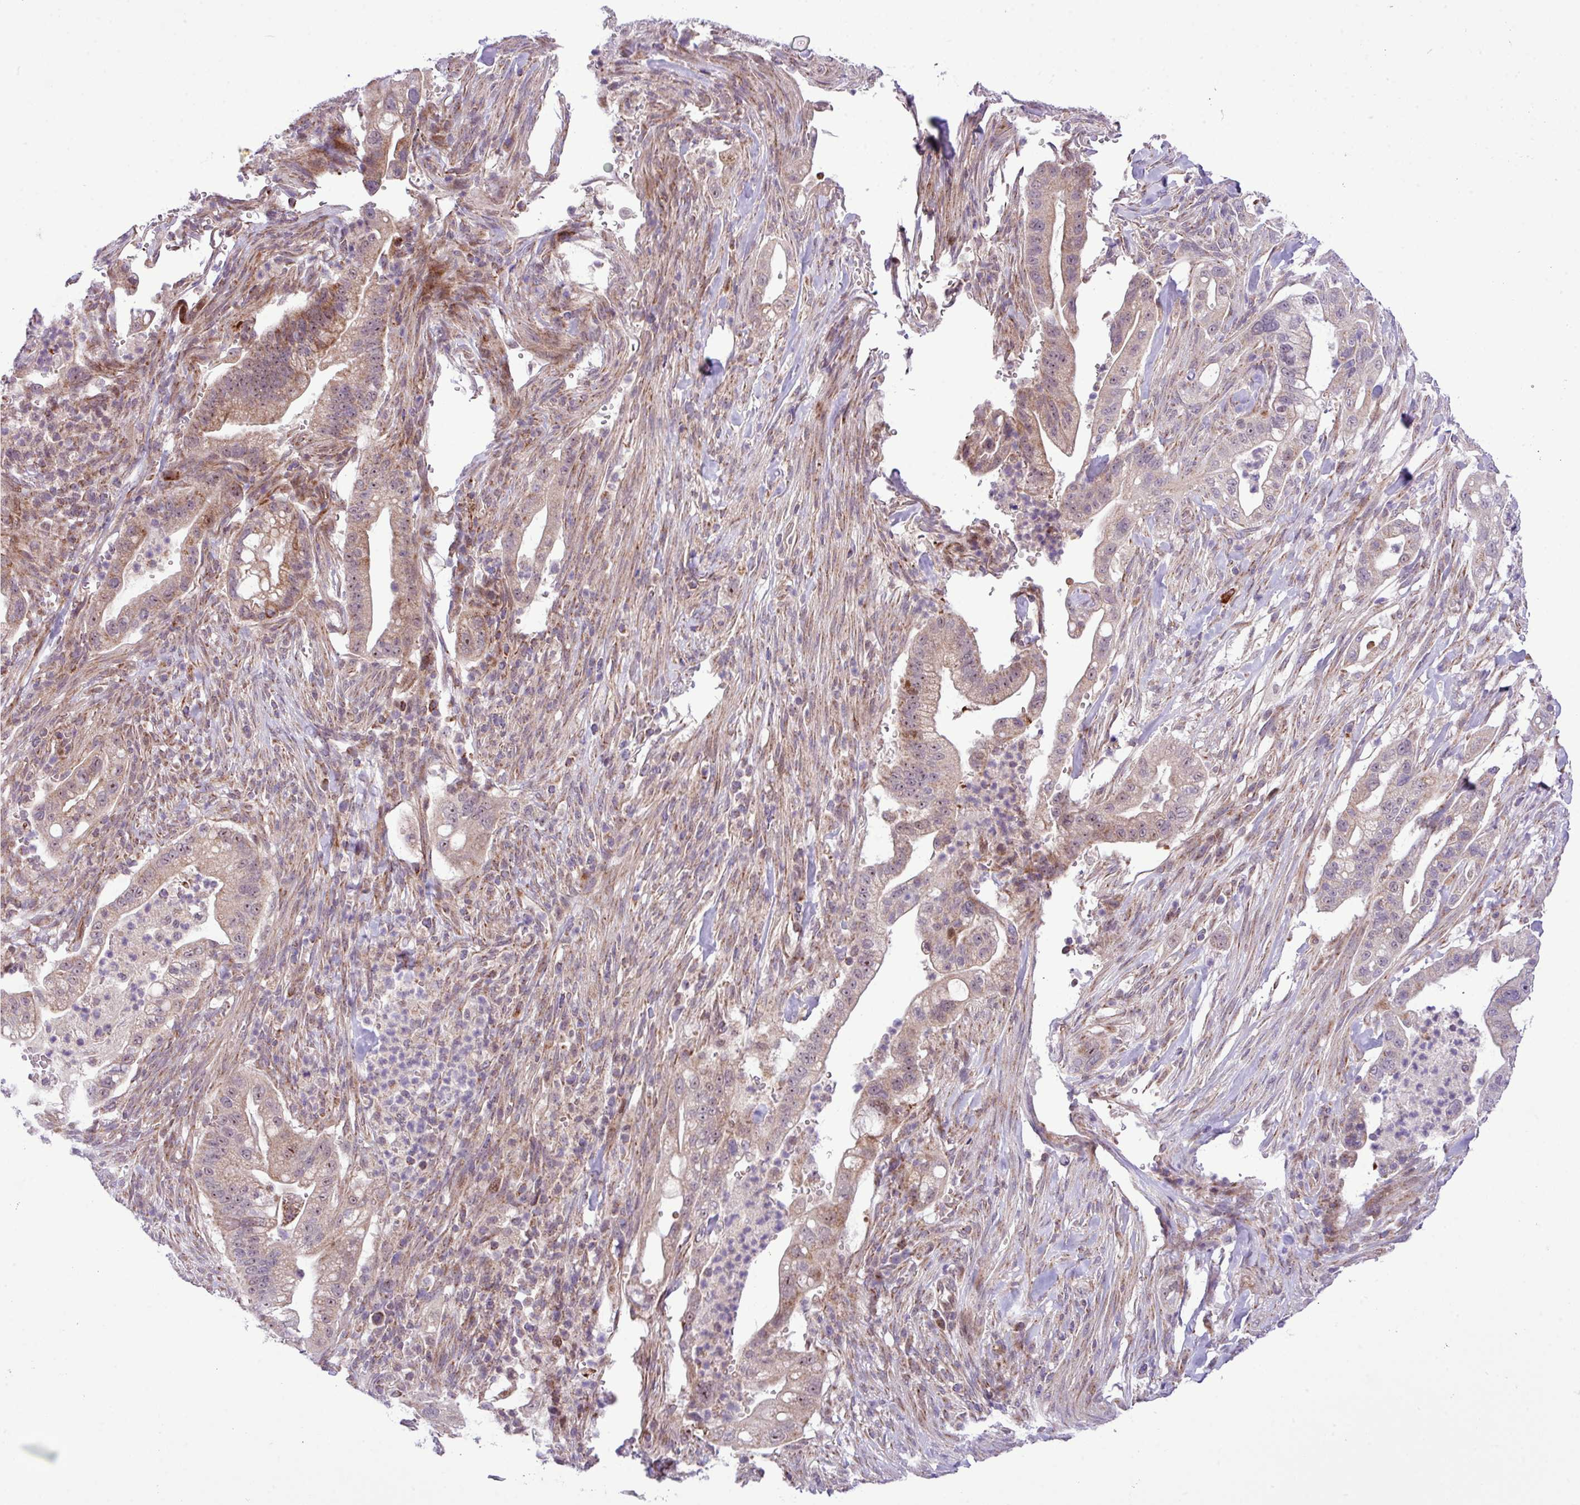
{"staining": {"intensity": "weak", "quantity": "25%-75%", "location": "cytoplasmic/membranous,nuclear"}, "tissue": "pancreatic cancer", "cell_type": "Tumor cells", "image_type": "cancer", "snomed": [{"axis": "morphology", "description": "Adenocarcinoma, NOS"}, {"axis": "topography", "description": "Pancreas"}], "caption": "The immunohistochemical stain shows weak cytoplasmic/membranous and nuclear expression in tumor cells of pancreatic adenocarcinoma tissue. Nuclei are stained in blue.", "gene": "B3GNT9", "patient": {"sex": "male", "age": 44}}